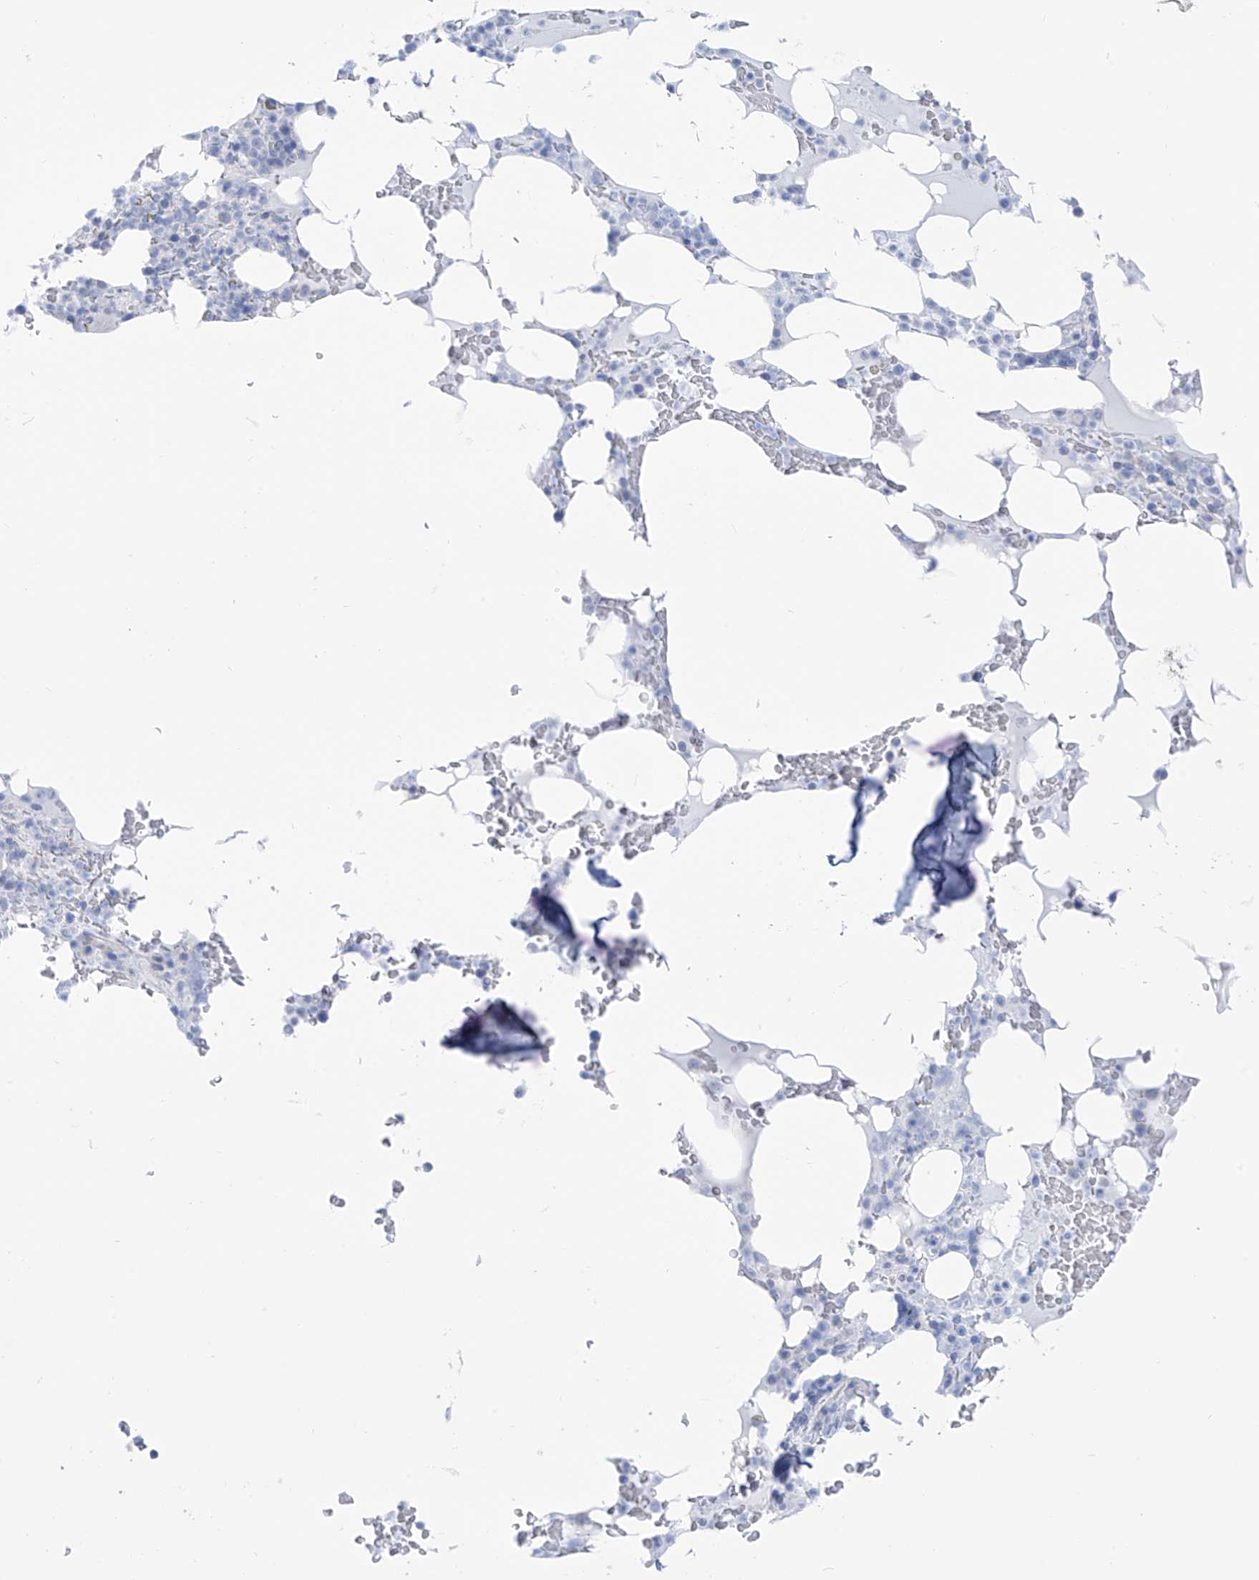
{"staining": {"intensity": "negative", "quantity": "none", "location": "none"}, "tissue": "bone marrow", "cell_type": "Hematopoietic cells", "image_type": "normal", "snomed": [{"axis": "morphology", "description": "Normal tissue, NOS"}, {"axis": "topography", "description": "Bone marrow"}], "caption": "There is no significant staining in hematopoietic cells of bone marrow. (Immunohistochemistry, brightfield microscopy, high magnification).", "gene": "RCN2", "patient": {"sex": "male", "age": 58}}